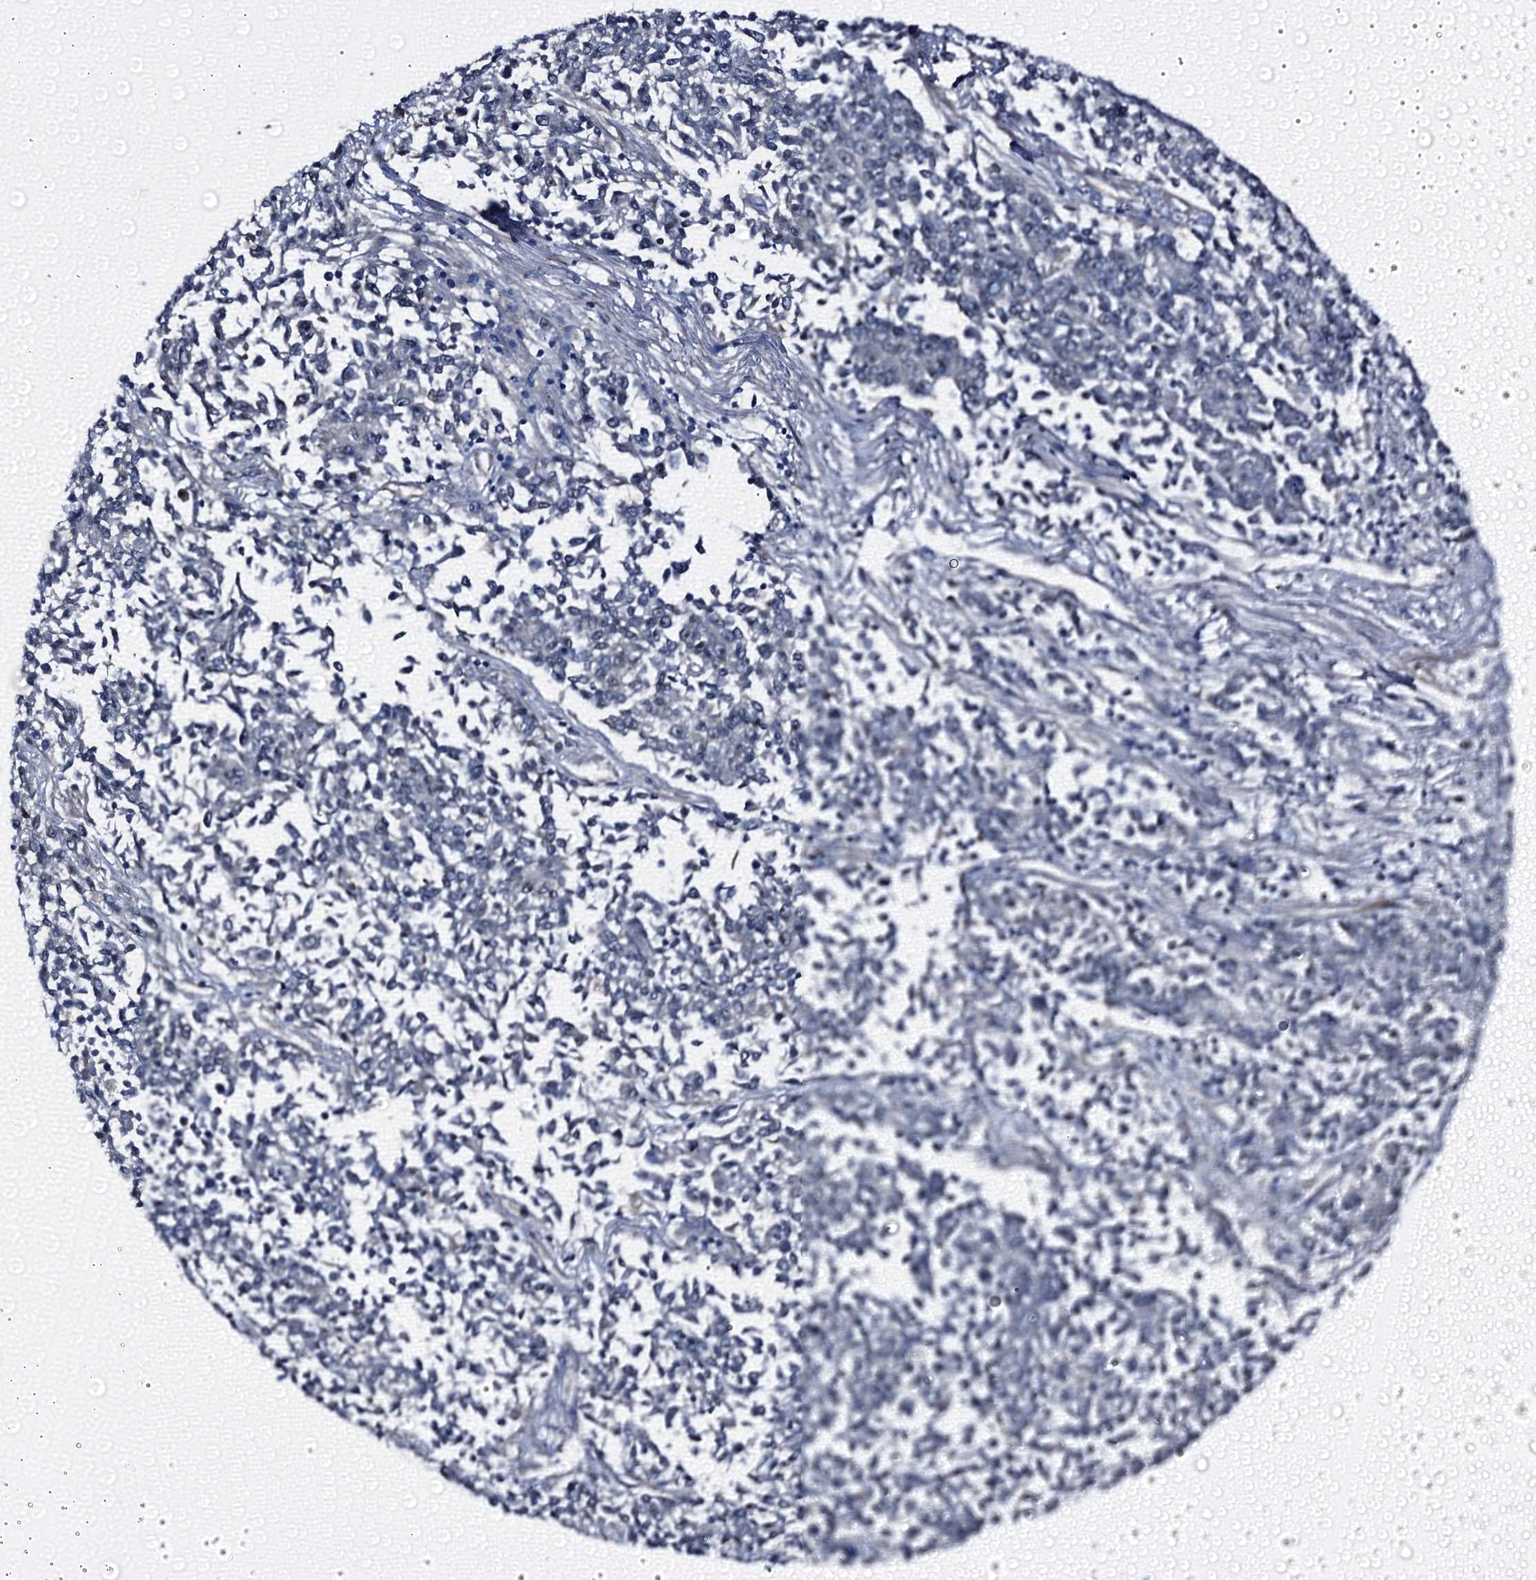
{"staining": {"intensity": "negative", "quantity": "none", "location": "none"}, "tissue": "endometrial cancer", "cell_type": "Tumor cells", "image_type": "cancer", "snomed": [{"axis": "morphology", "description": "Adenocarcinoma, NOS"}, {"axis": "topography", "description": "Endometrium"}], "caption": "Endometrial adenocarcinoma stained for a protein using IHC reveals no positivity tumor cells.", "gene": "EMG1", "patient": {"sex": "female", "age": 50}}